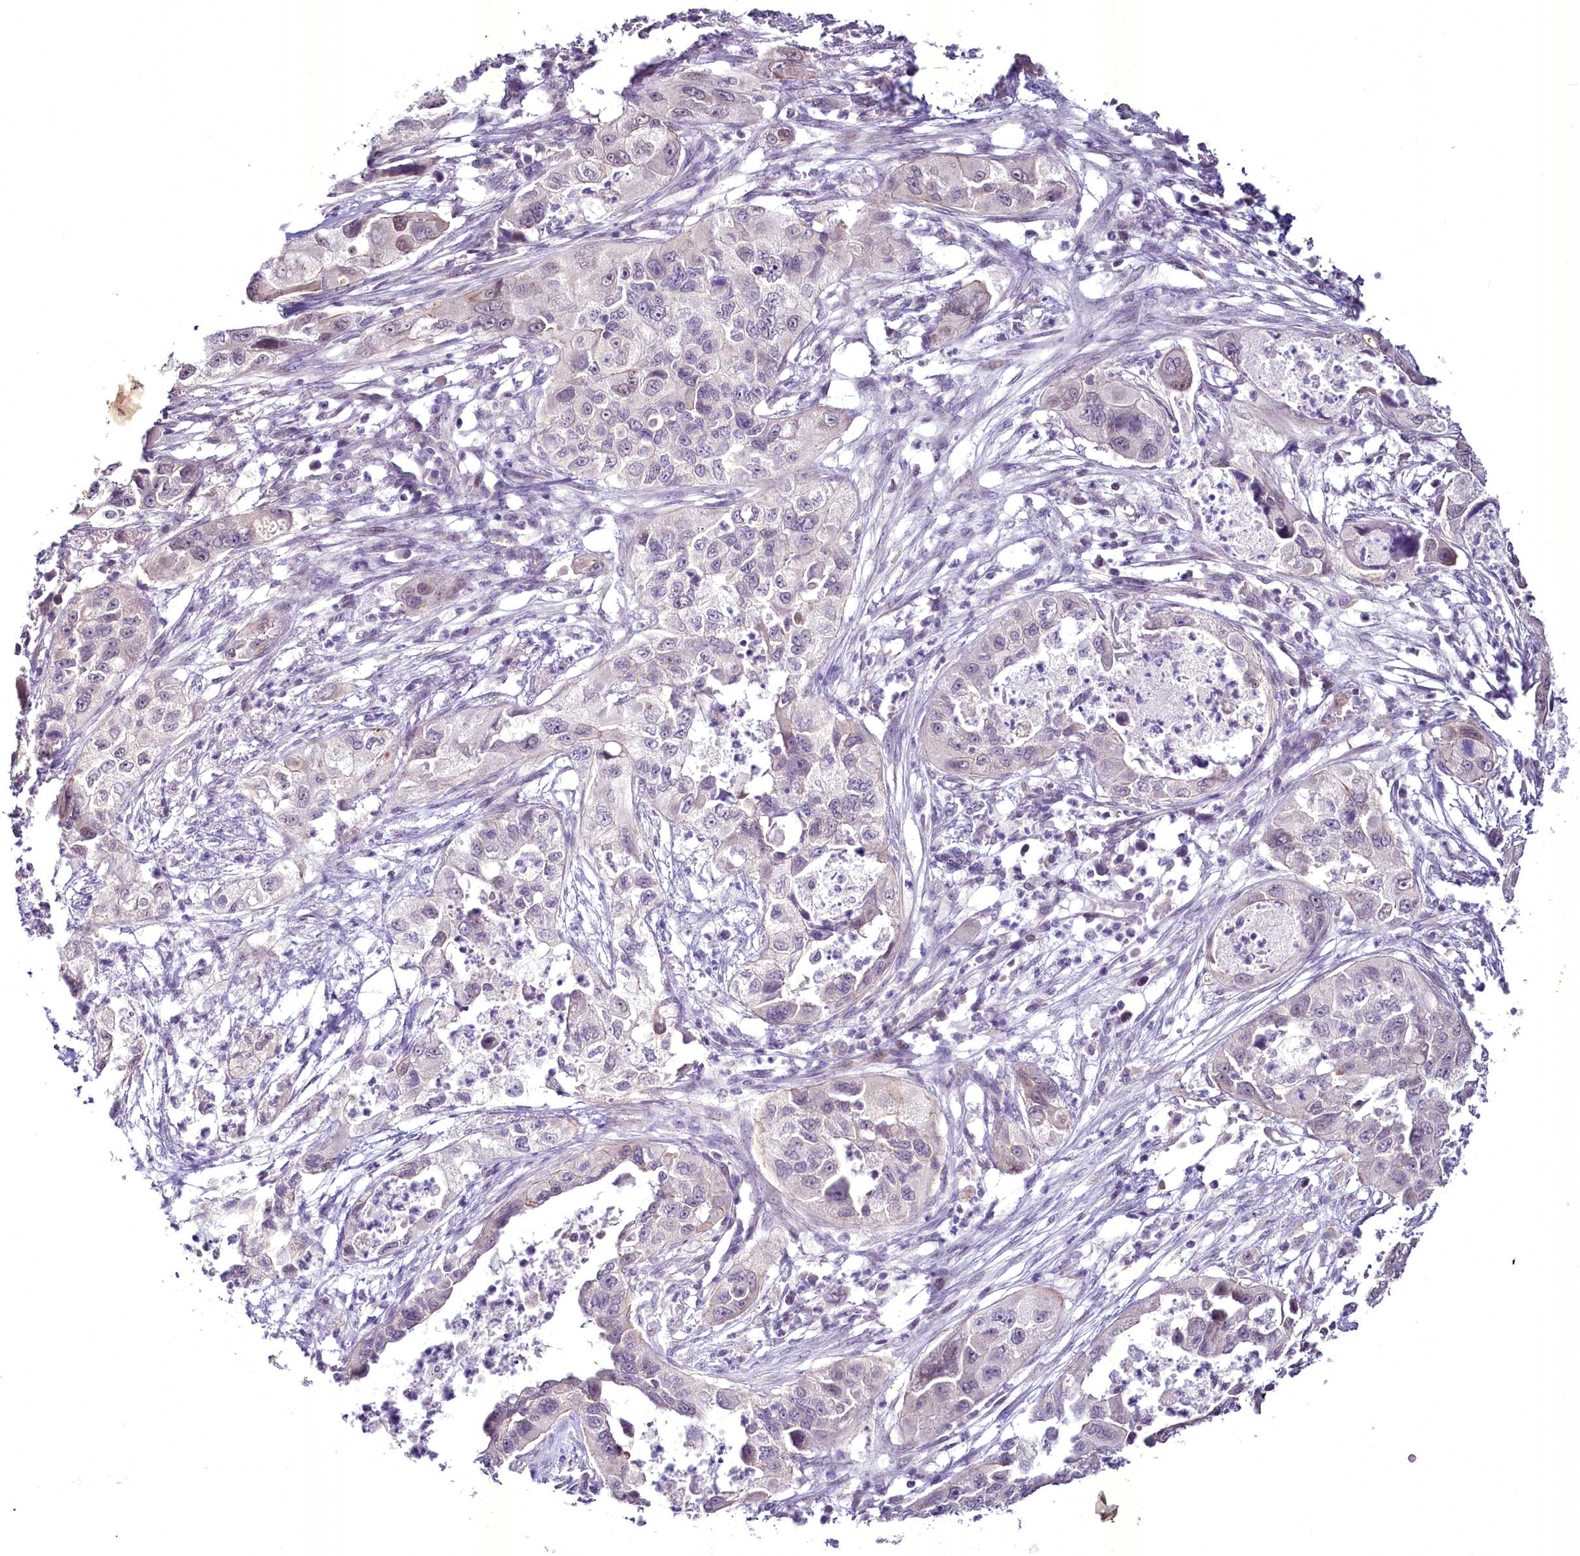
{"staining": {"intensity": "negative", "quantity": "none", "location": "none"}, "tissue": "pancreatic cancer", "cell_type": "Tumor cells", "image_type": "cancer", "snomed": [{"axis": "morphology", "description": "Adenocarcinoma, NOS"}, {"axis": "topography", "description": "Pancreas"}], "caption": "IHC image of neoplastic tissue: pancreatic adenocarcinoma stained with DAB (3,3'-diaminobenzidine) reveals no significant protein staining in tumor cells. The staining is performed using DAB brown chromogen with nuclei counter-stained in using hematoxylin.", "gene": "BANK1", "patient": {"sex": "female", "age": 78}}